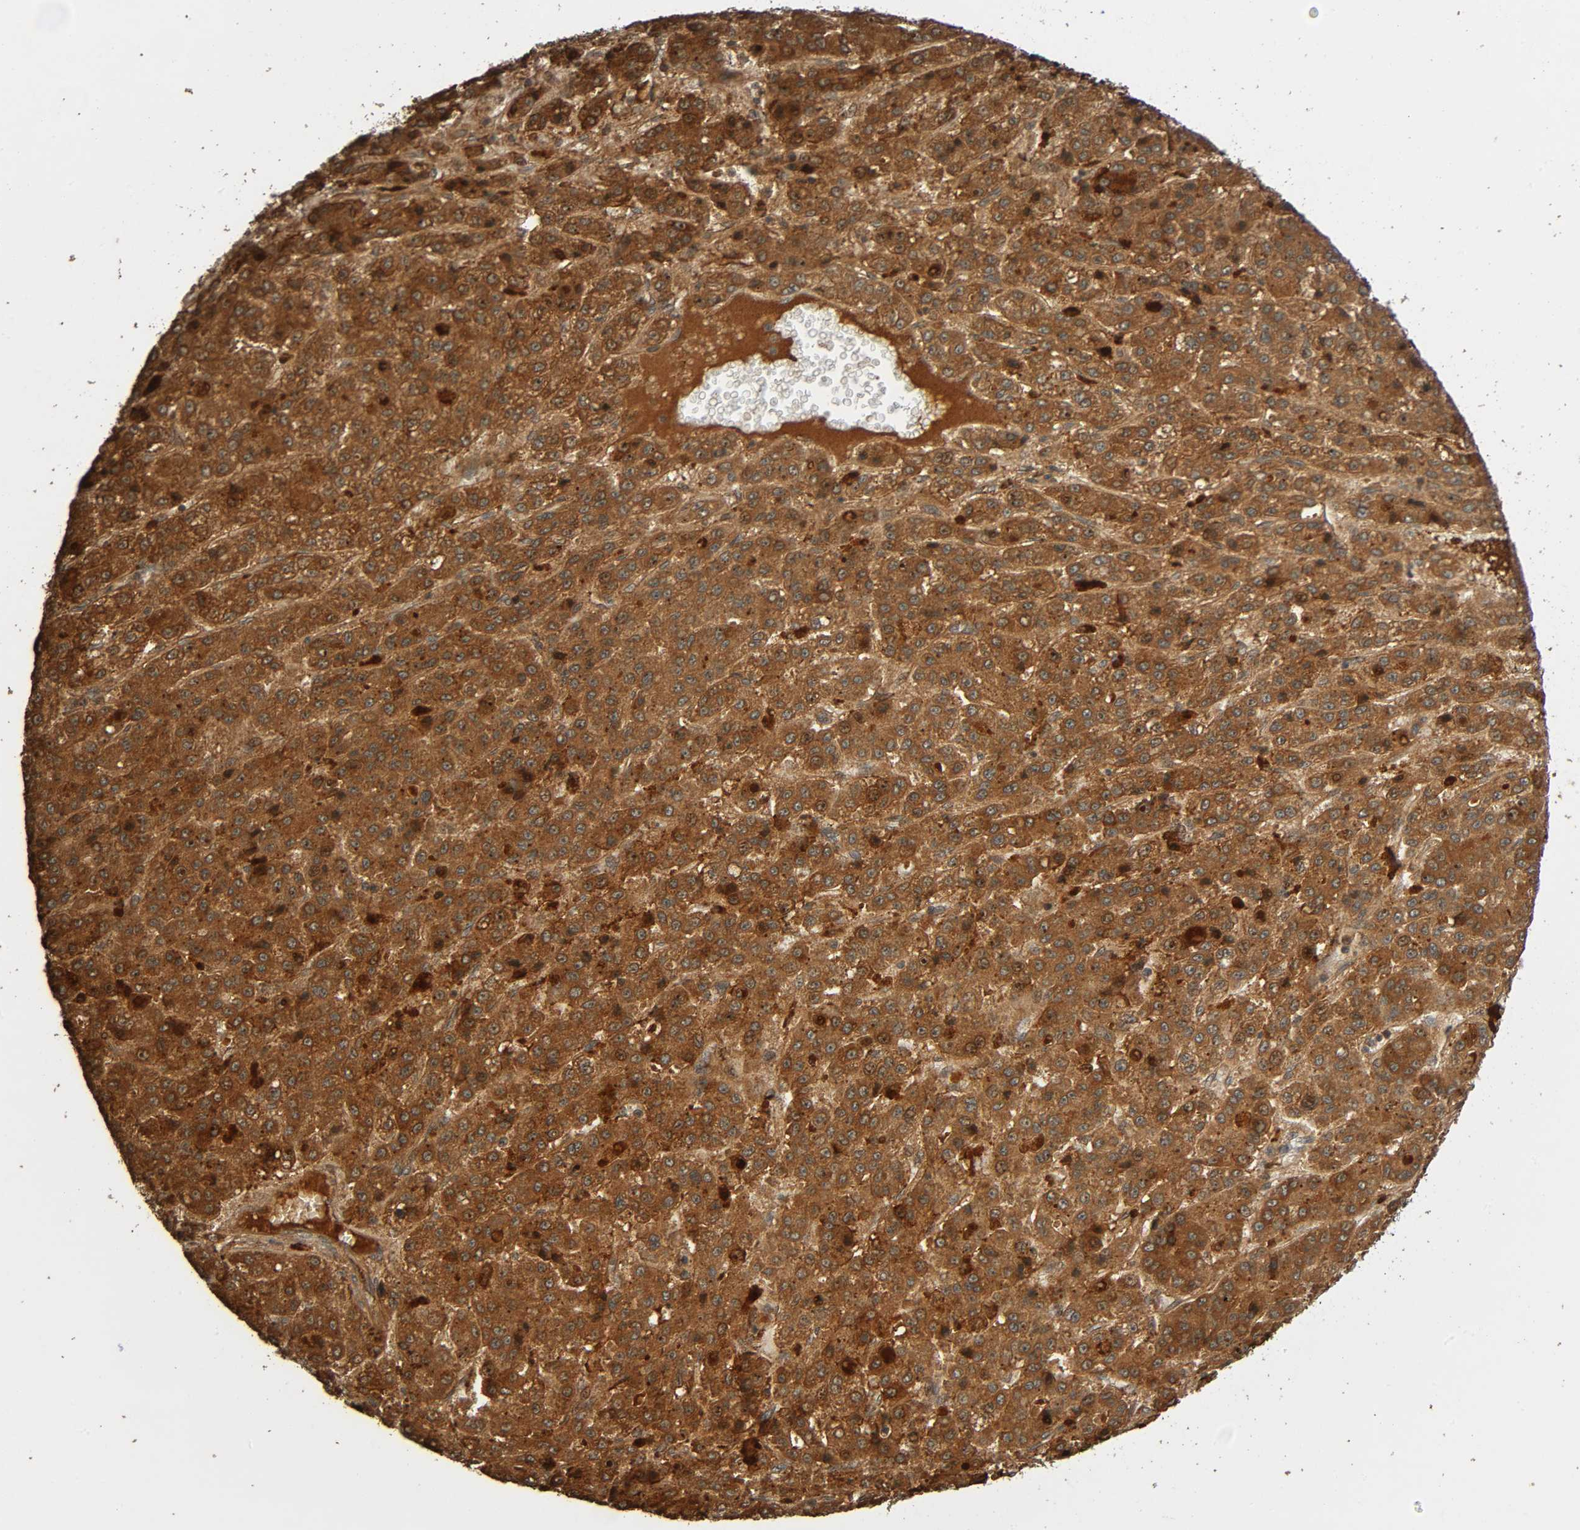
{"staining": {"intensity": "strong", "quantity": ">75%", "location": "cytoplasmic/membranous"}, "tissue": "liver cancer", "cell_type": "Tumor cells", "image_type": "cancer", "snomed": [{"axis": "morphology", "description": "Carcinoma, Hepatocellular, NOS"}, {"axis": "topography", "description": "Liver"}], "caption": "Hepatocellular carcinoma (liver) stained with immunohistochemistry (IHC) exhibits strong cytoplasmic/membranous expression in approximately >75% of tumor cells. The staining was performed using DAB (3,3'-diaminobenzidine) to visualize the protein expression in brown, while the nuclei were stained in blue with hematoxylin (Magnification: 20x).", "gene": "MAP3K8", "patient": {"sex": "male", "age": 70}}